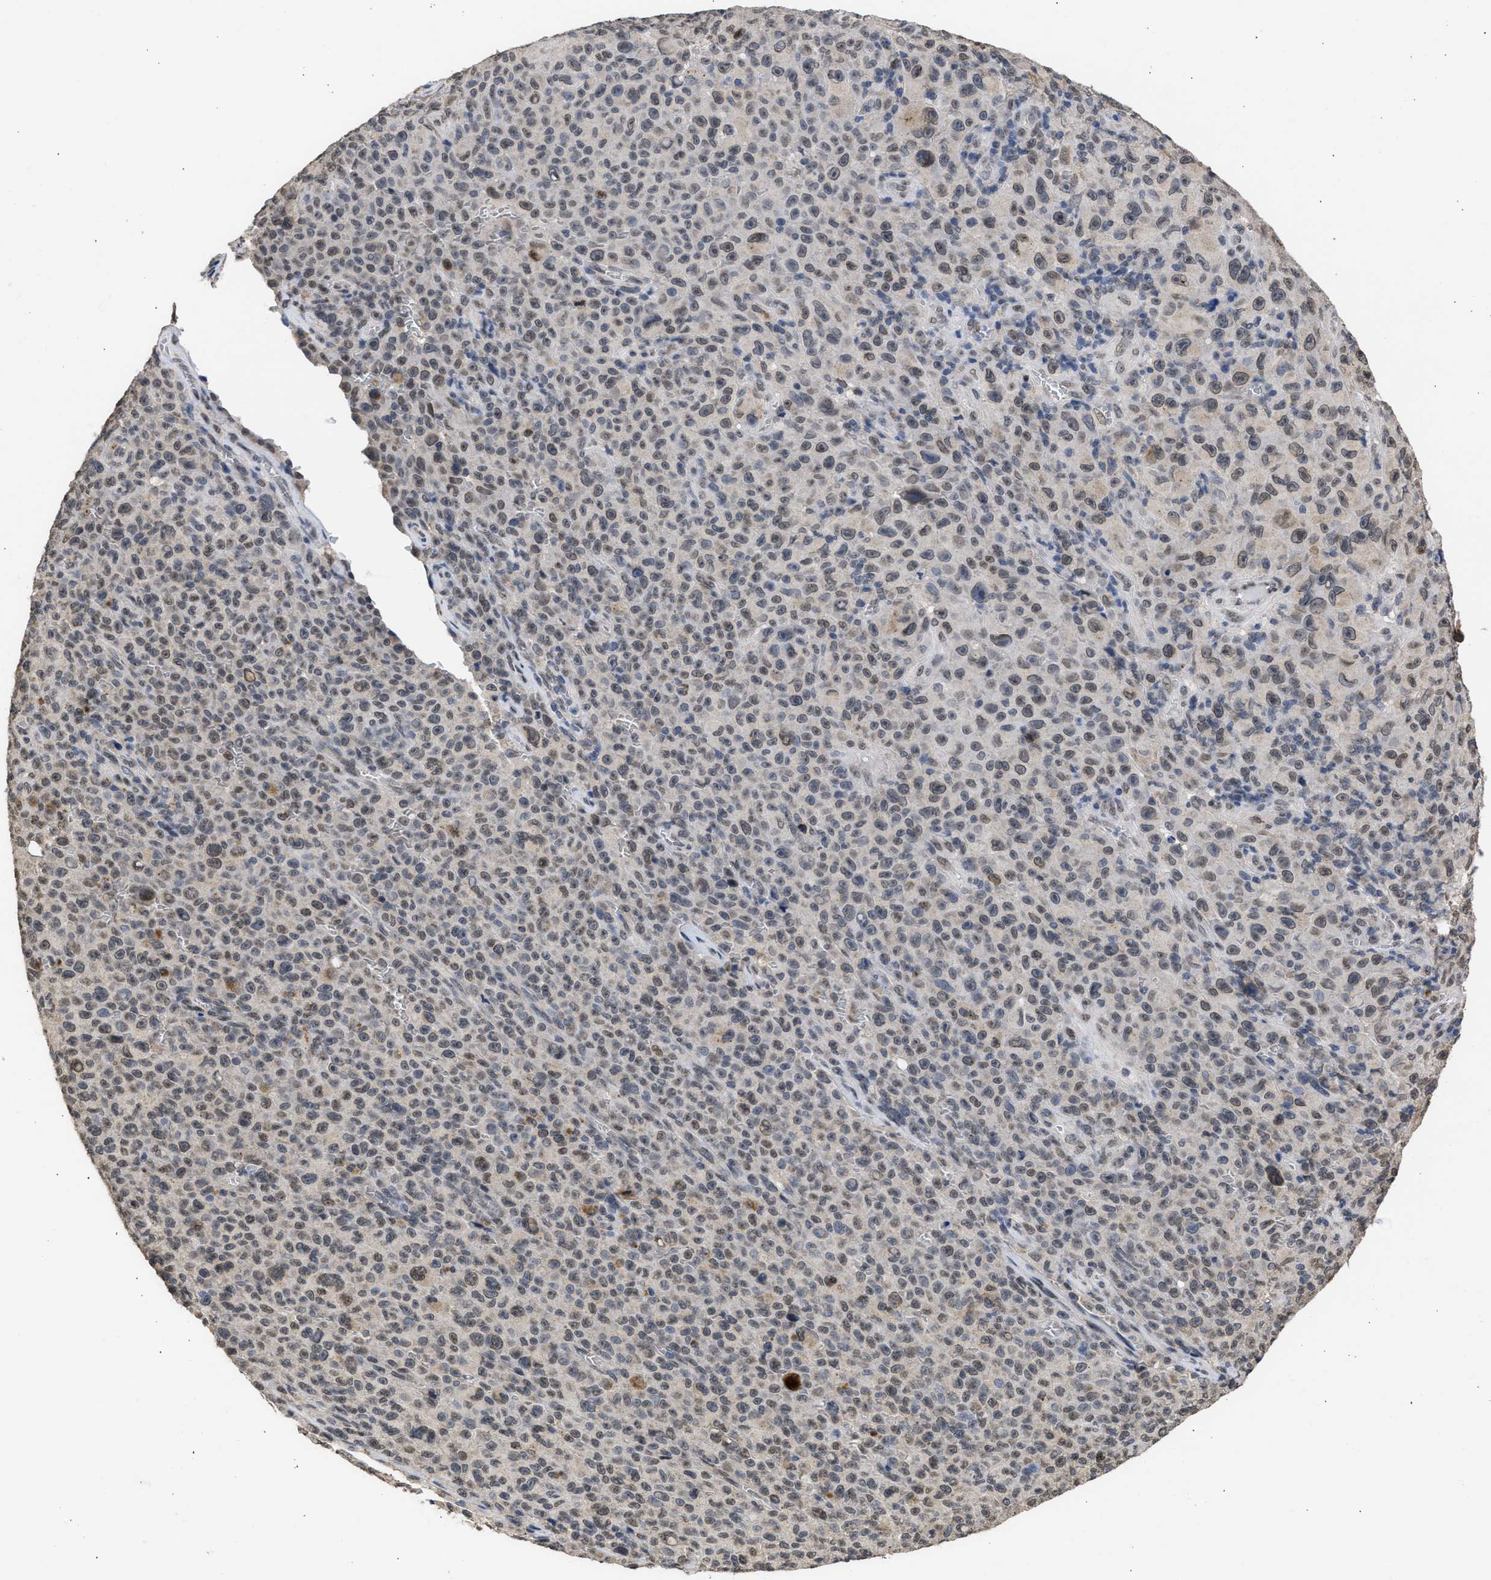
{"staining": {"intensity": "negative", "quantity": "none", "location": "none"}, "tissue": "melanoma", "cell_type": "Tumor cells", "image_type": "cancer", "snomed": [{"axis": "morphology", "description": "Malignant melanoma, NOS"}, {"axis": "topography", "description": "Skin"}], "caption": "Tumor cells are negative for protein expression in human malignant melanoma.", "gene": "NUP35", "patient": {"sex": "female", "age": 82}}